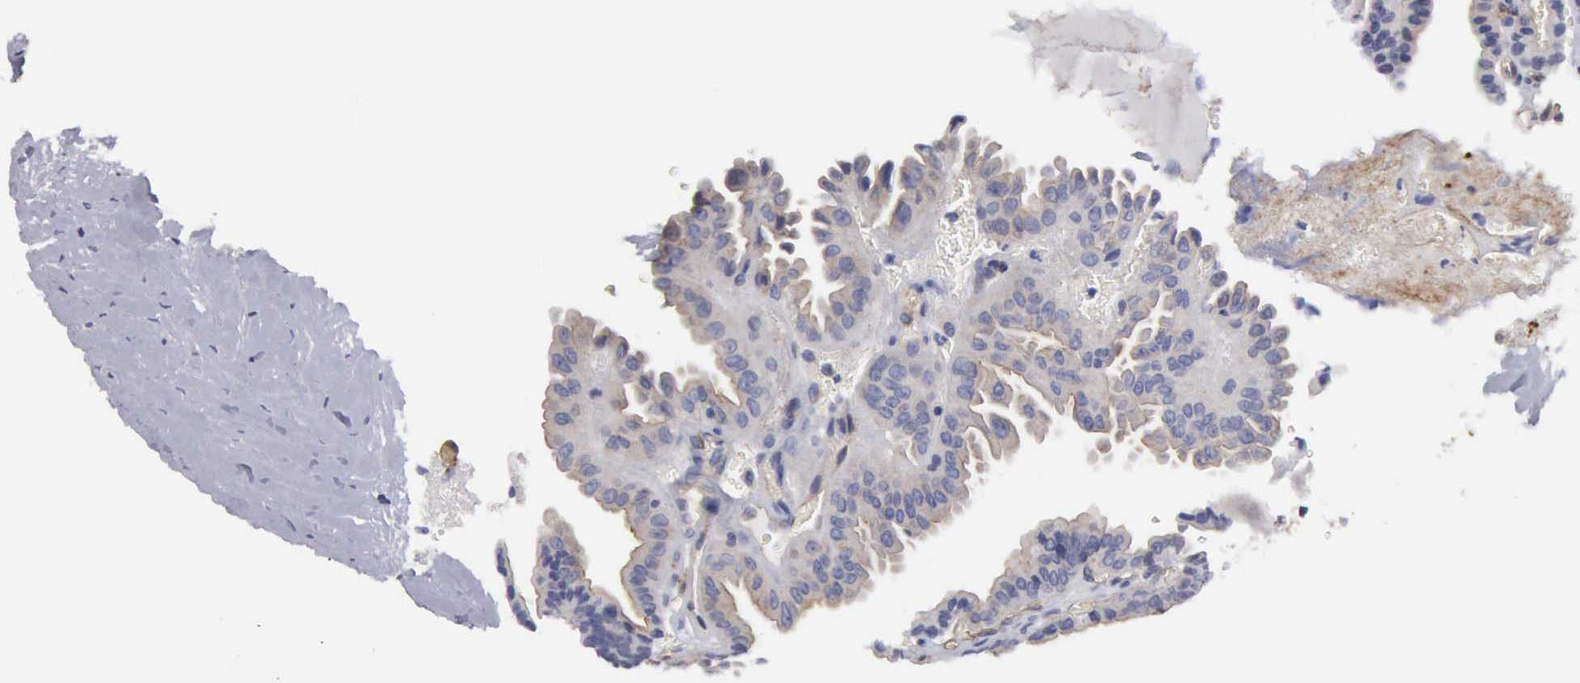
{"staining": {"intensity": "weak", "quantity": "25%-75%", "location": "cytoplasmic/membranous"}, "tissue": "thyroid cancer", "cell_type": "Tumor cells", "image_type": "cancer", "snomed": [{"axis": "morphology", "description": "Papillary adenocarcinoma, NOS"}, {"axis": "topography", "description": "Thyroid gland"}], "caption": "Human thyroid cancer stained for a protein (brown) demonstrates weak cytoplasmic/membranous positive staining in approximately 25%-75% of tumor cells.", "gene": "RDX", "patient": {"sex": "male", "age": 87}}